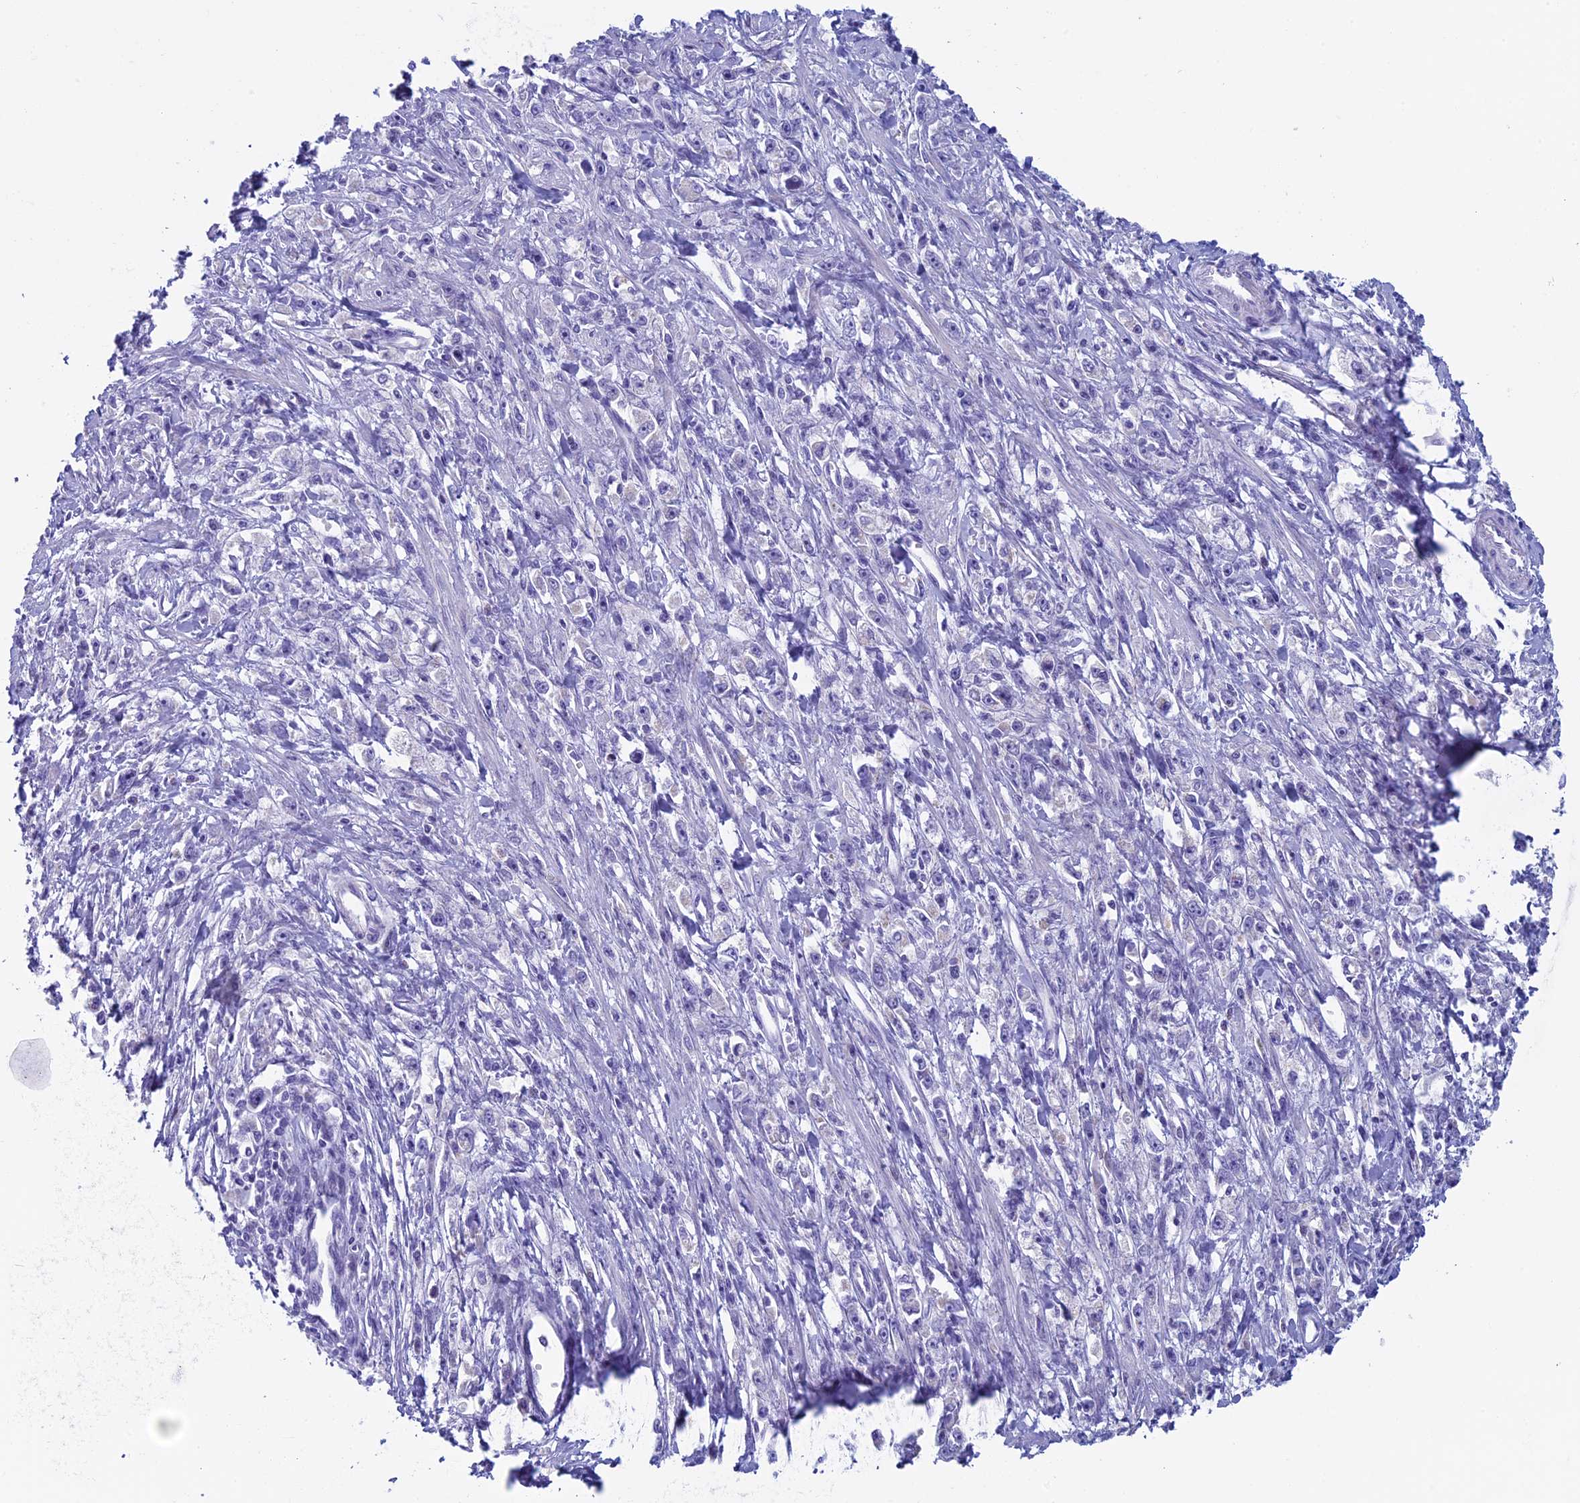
{"staining": {"intensity": "negative", "quantity": "none", "location": "none"}, "tissue": "stomach cancer", "cell_type": "Tumor cells", "image_type": "cancer", "snomed": [{"axis": "morphology", "description": "Adenocarcinoma, NOS"}, {"axis": "topography", "description": "Stomach"}], "caption": "Immunohistochemistry (IHC) micrograph of neoplastic tissue: human stomach adenocarcinoma stained with DAB (3,3'-diaminobenzidine) exhibits no significant protein staining in tumor cells. (DAB (3,3'-diaminobenzidine) IHC, high magnification).", "gene": "ZNF563", "patient": {"sex": "female", "age": 59}}